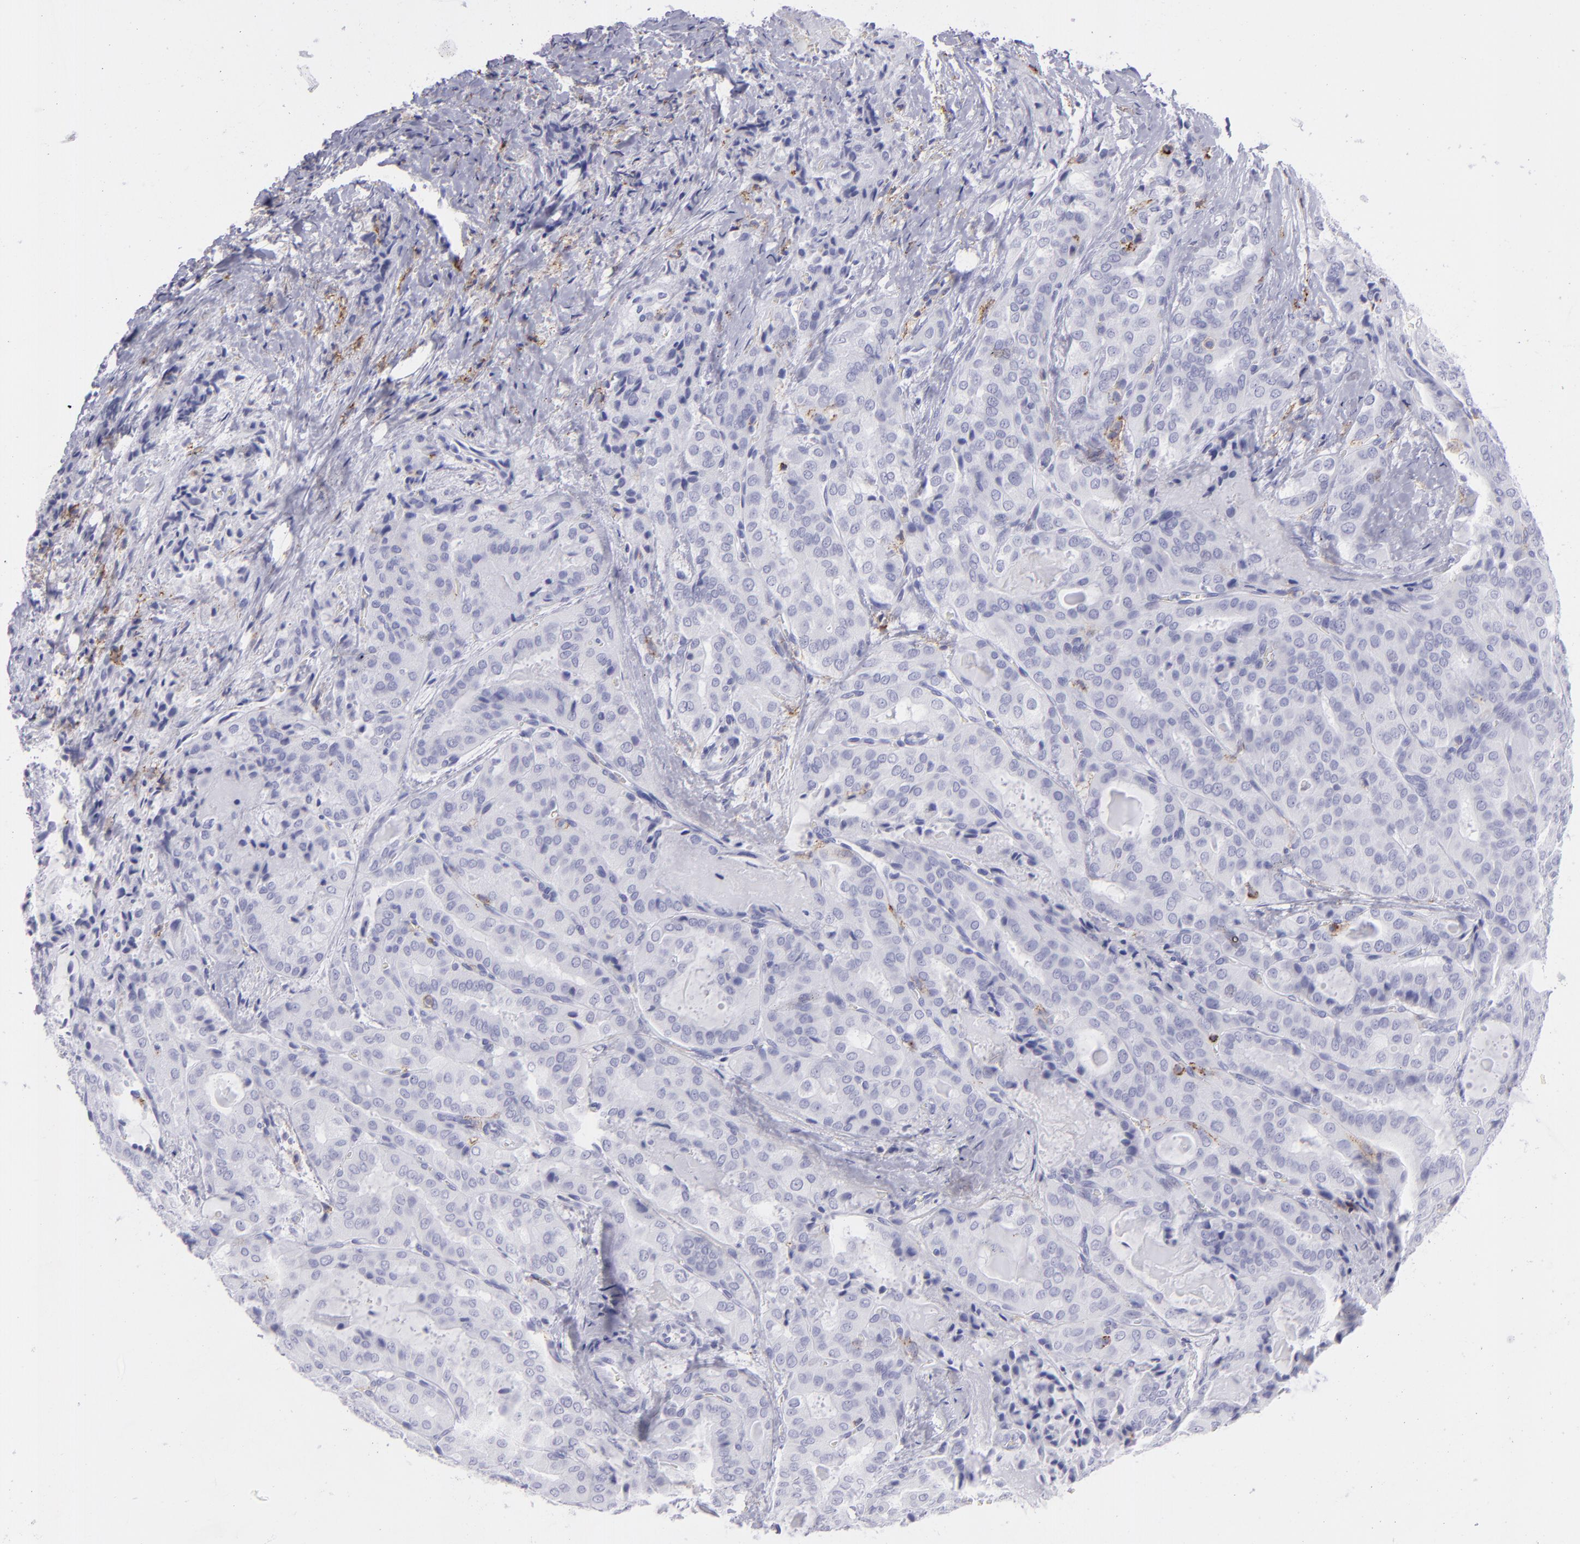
{"staining": {"intensity": "negative", "quantity": "none", "location": "none"}, "tissue": "thyroid cancer", "cell_type": "Tumor cells", "image_type": "cancer", "snomed": [{"axis": "morphology", "description": "Papillary adenocarcinoma, NOS"}, {"axis": "topography", "description": "Thyroid gland"}], "caption": "The histopathology image reveals no staining of tumor cells in thyroid cancer.", "gene": "SELPLG", "patient": {"sex": "female", "age": 71}}